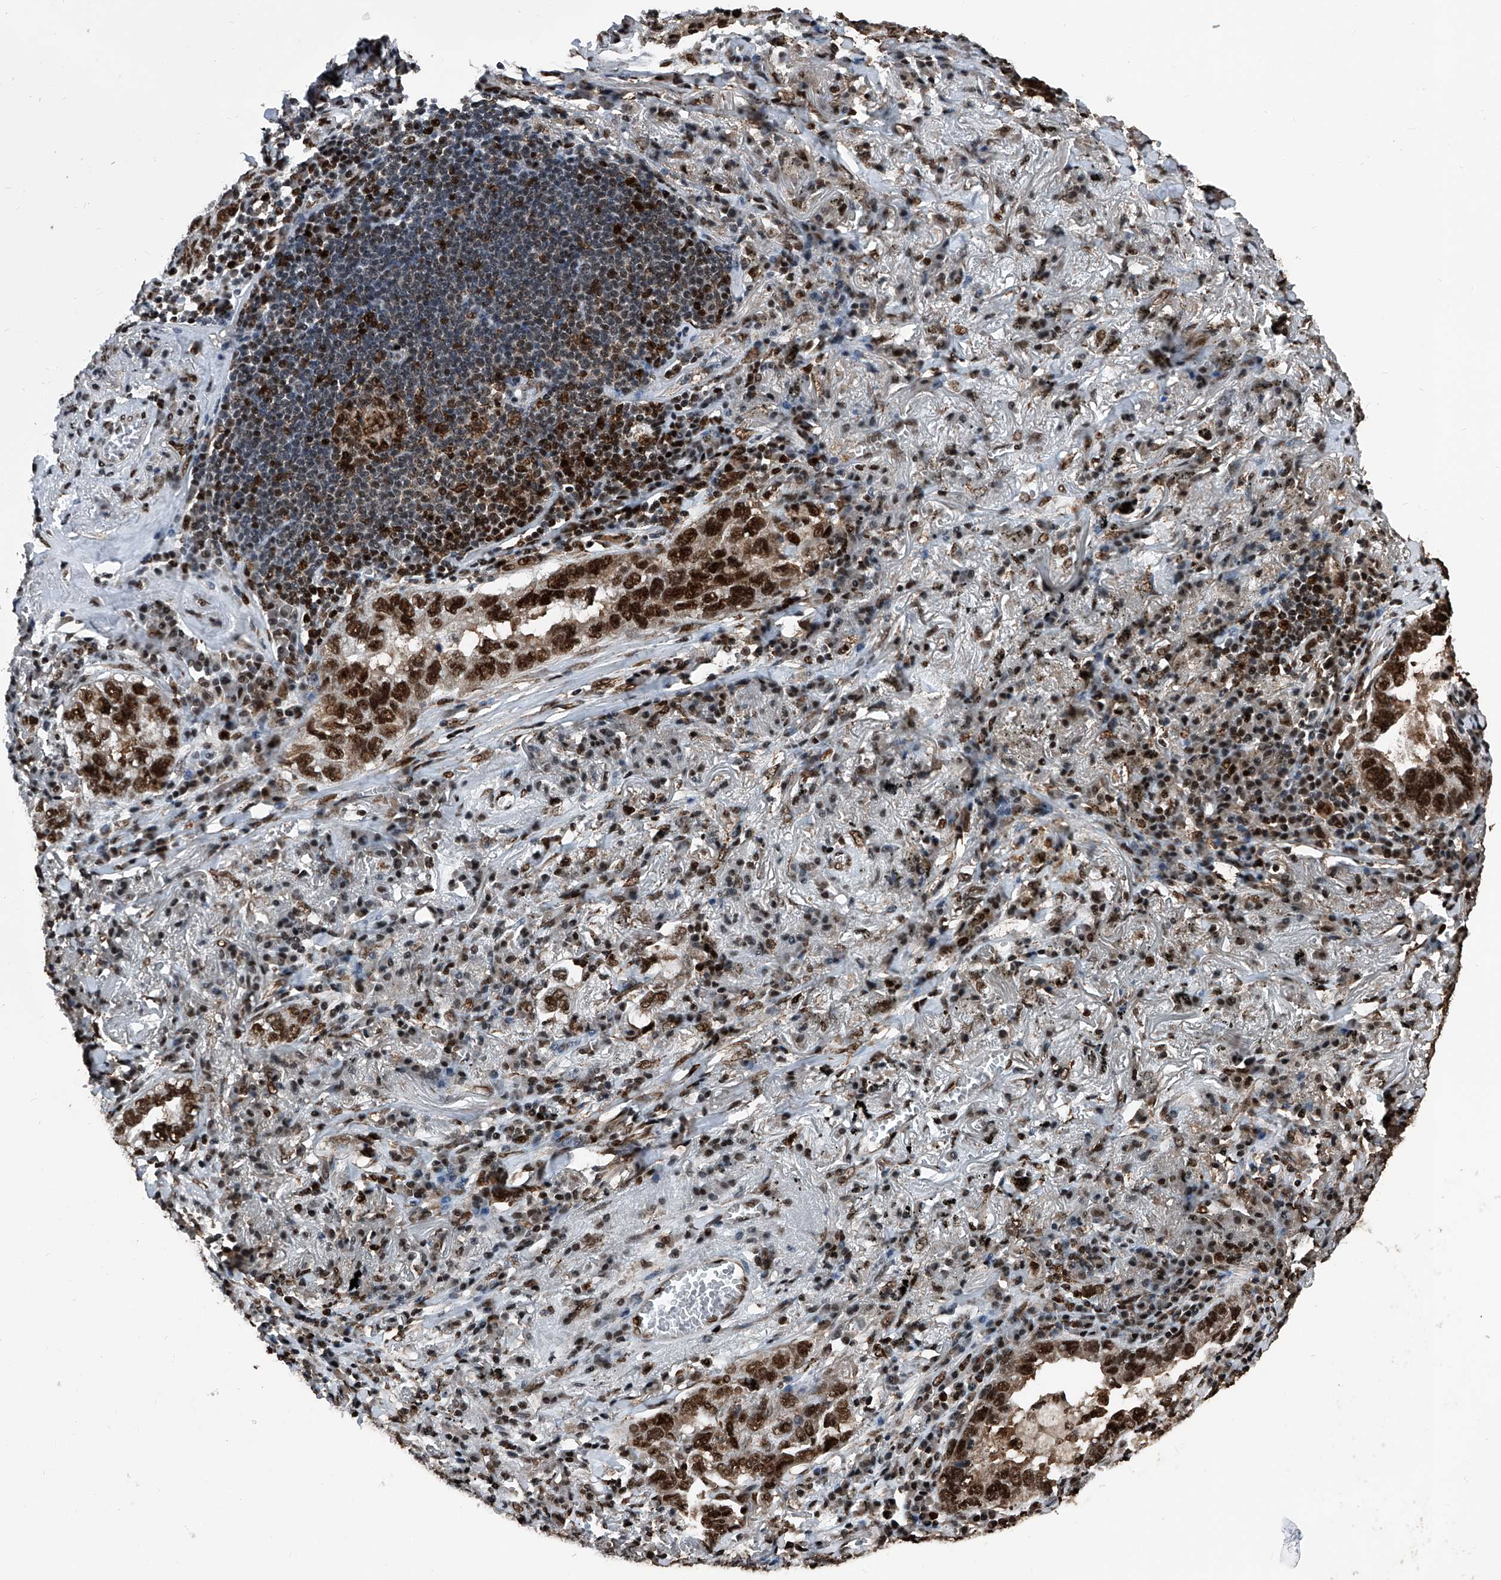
{"staining": {"intensity": "strong", "quantity": ">75%", "location": "nuclear"}, "tissue": "lung cancer", "cell_type": "Tumor cells", "image_type": "cancer", "snomed": [{"axis": "morphology", "description": "Adenocarcinoma, NOS"}, {"axis": "topography", "description": "Lung"}], "caption": "Protein expression analysis of lung adenocarcinoma shows strong nuclear positivity in approximately >75% of tumor cells.", "gene": "FKBP5", "patient": {"sex": "male", "age": 65}}